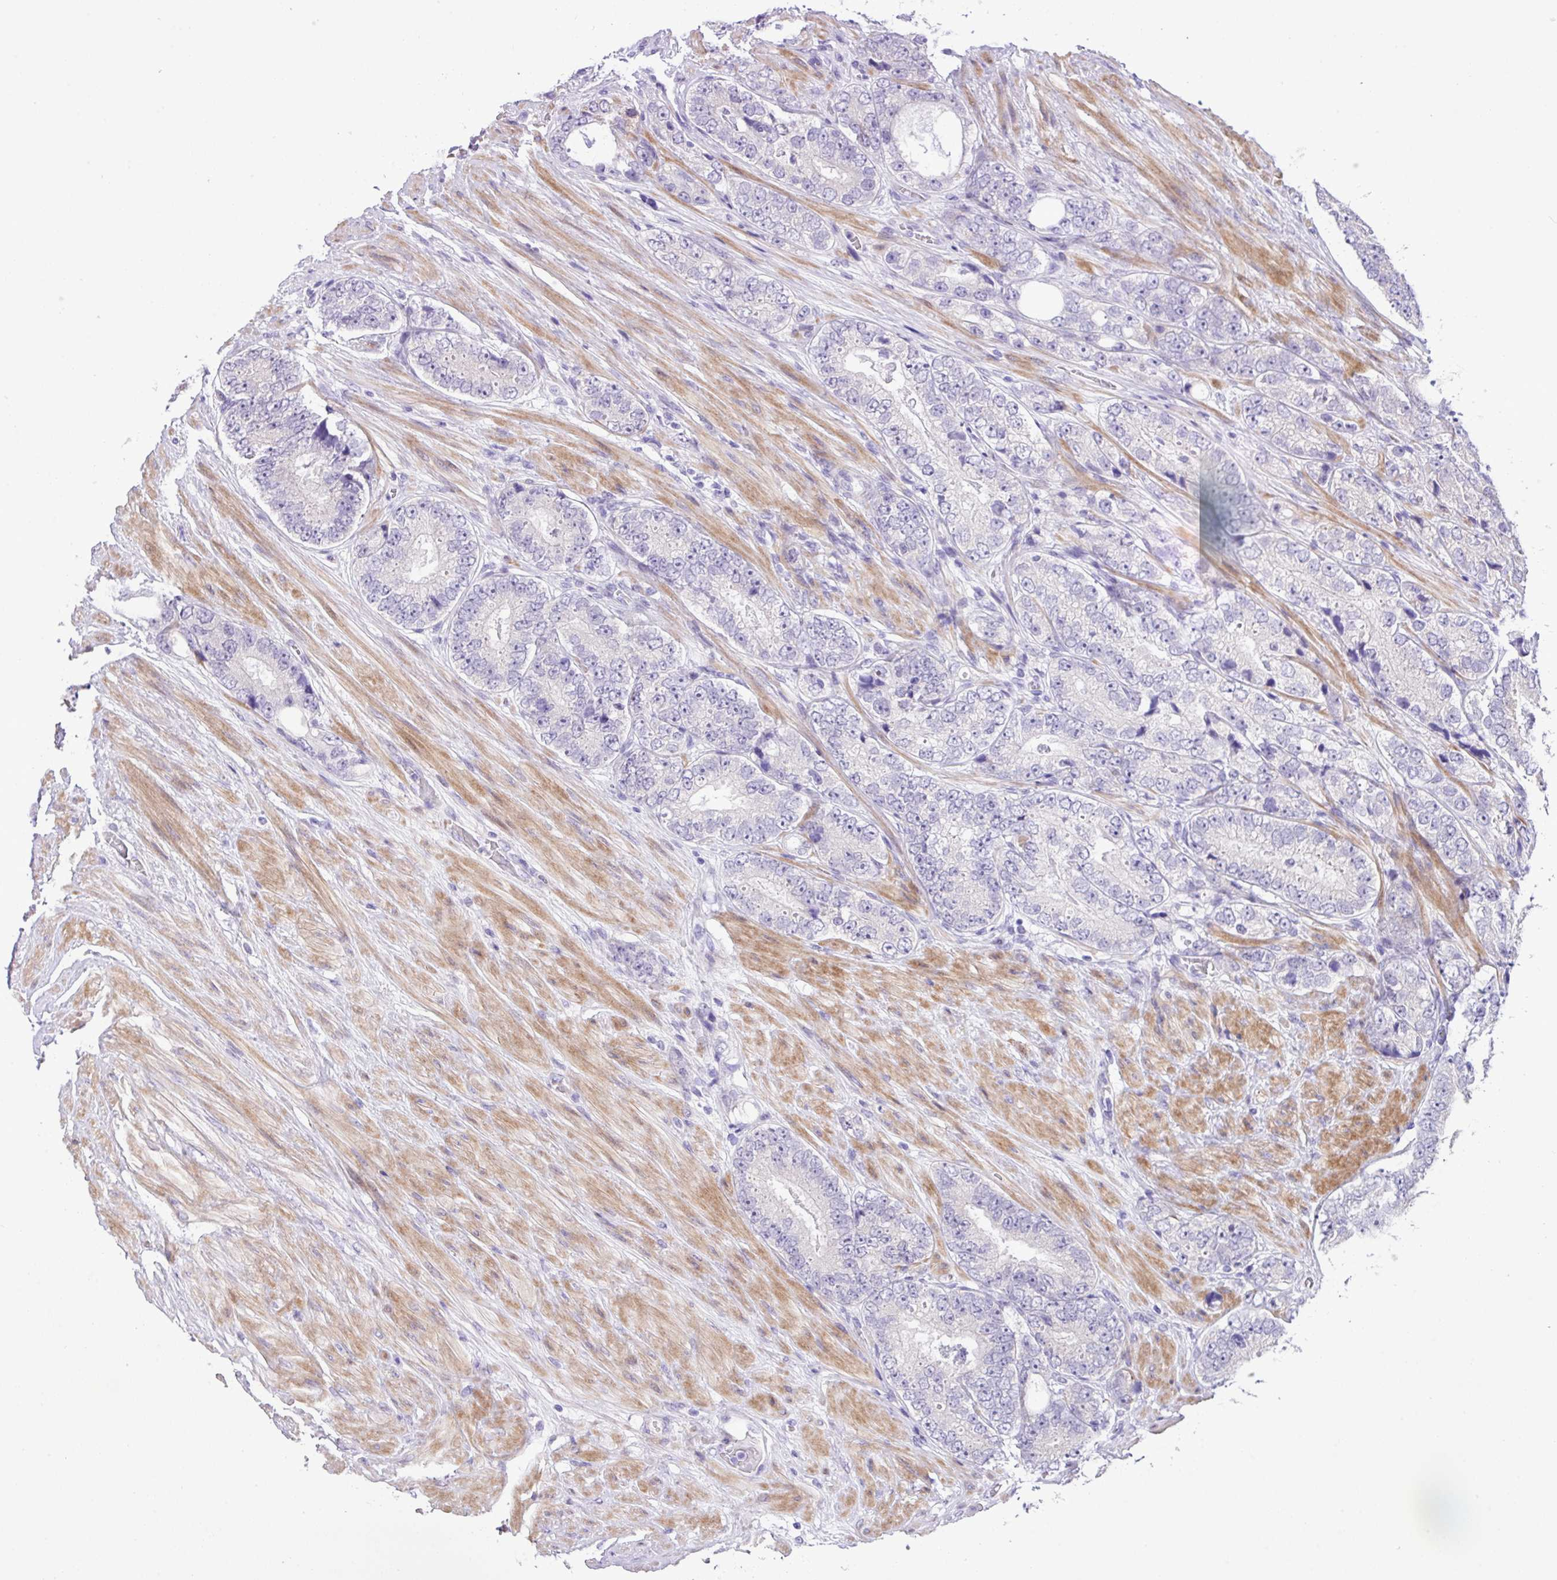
{"staining": {"intensity": "negative", "quantity": "none", "location": "none"}, "tissue": "prostate cancer", "cell_type": "Tumor cells", "image_type": "cancer", "snomed": [{"axis": "morphology", "description": "Adenocarcinoma, High grade"}, {"axis": "topography", "description": "Prostate"}], "caption": "Prostate cancer (adenocarcinoma (high-grade)) was stained to show a protein in brown. There is no significant staining in tumor cells.", "gene": "YLPM1", "patient": {"sex": "male", "age": 56}}